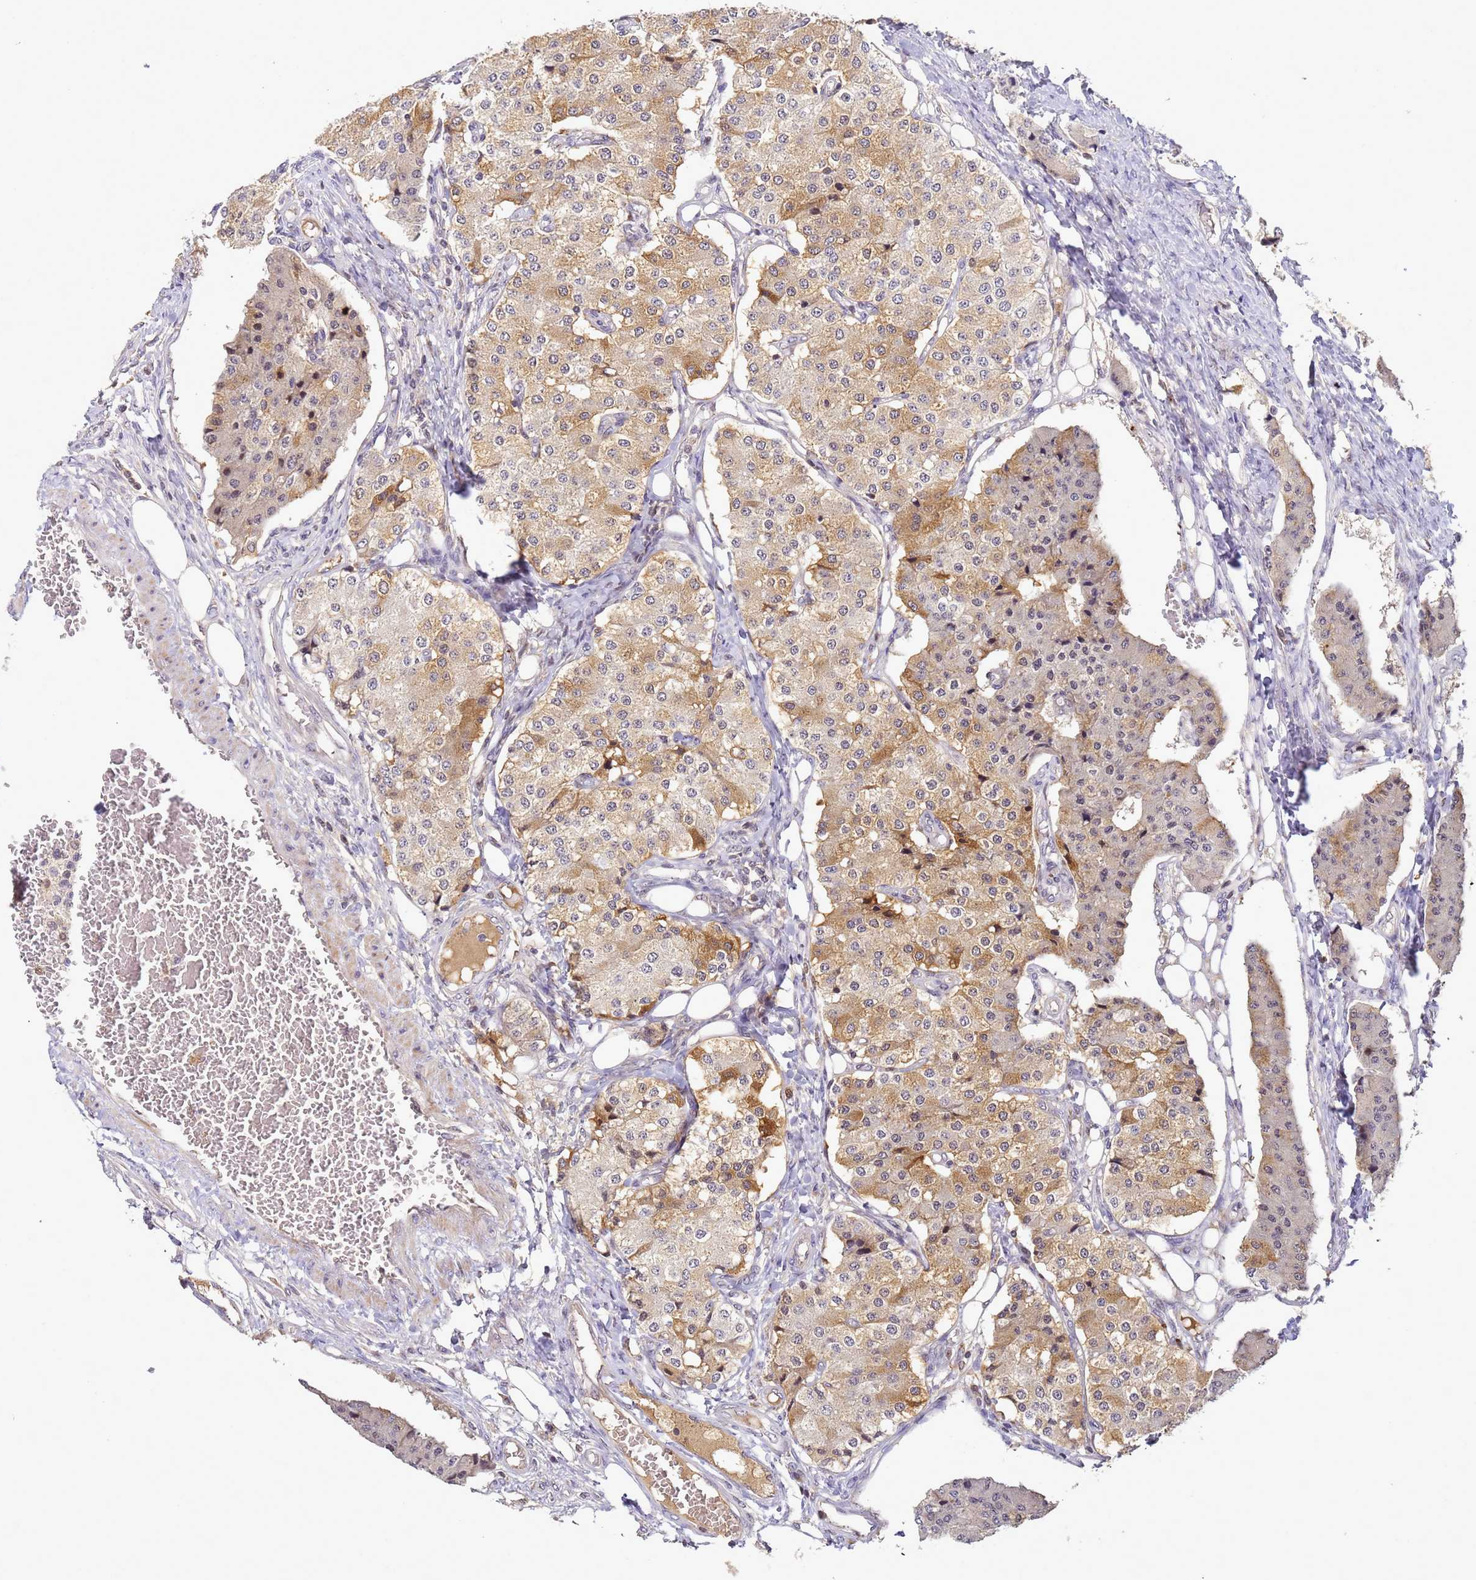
{"staining": {"intensity": "moderate", "quantity": "25%-75%", "location": "cytoplasmic/membranous"}, "tissue": "carcinoid", "cell_type": "Tumor cells", "image_type": "cancer", "snomed": [{"axis": "morphology", "description": "Carcinoid, malignant, NOS"}, {"axis": "topography", "description": "Colon"}], "caption": "This micrograph exhibits immunohistochemistry staining of carcinoid, with medium moderate cytoplasmic/membranous expression in approximately 25%-75% of tumor cells.", "gene": "TMEM74B", "patient": {"sex": "female", "age": 52}}